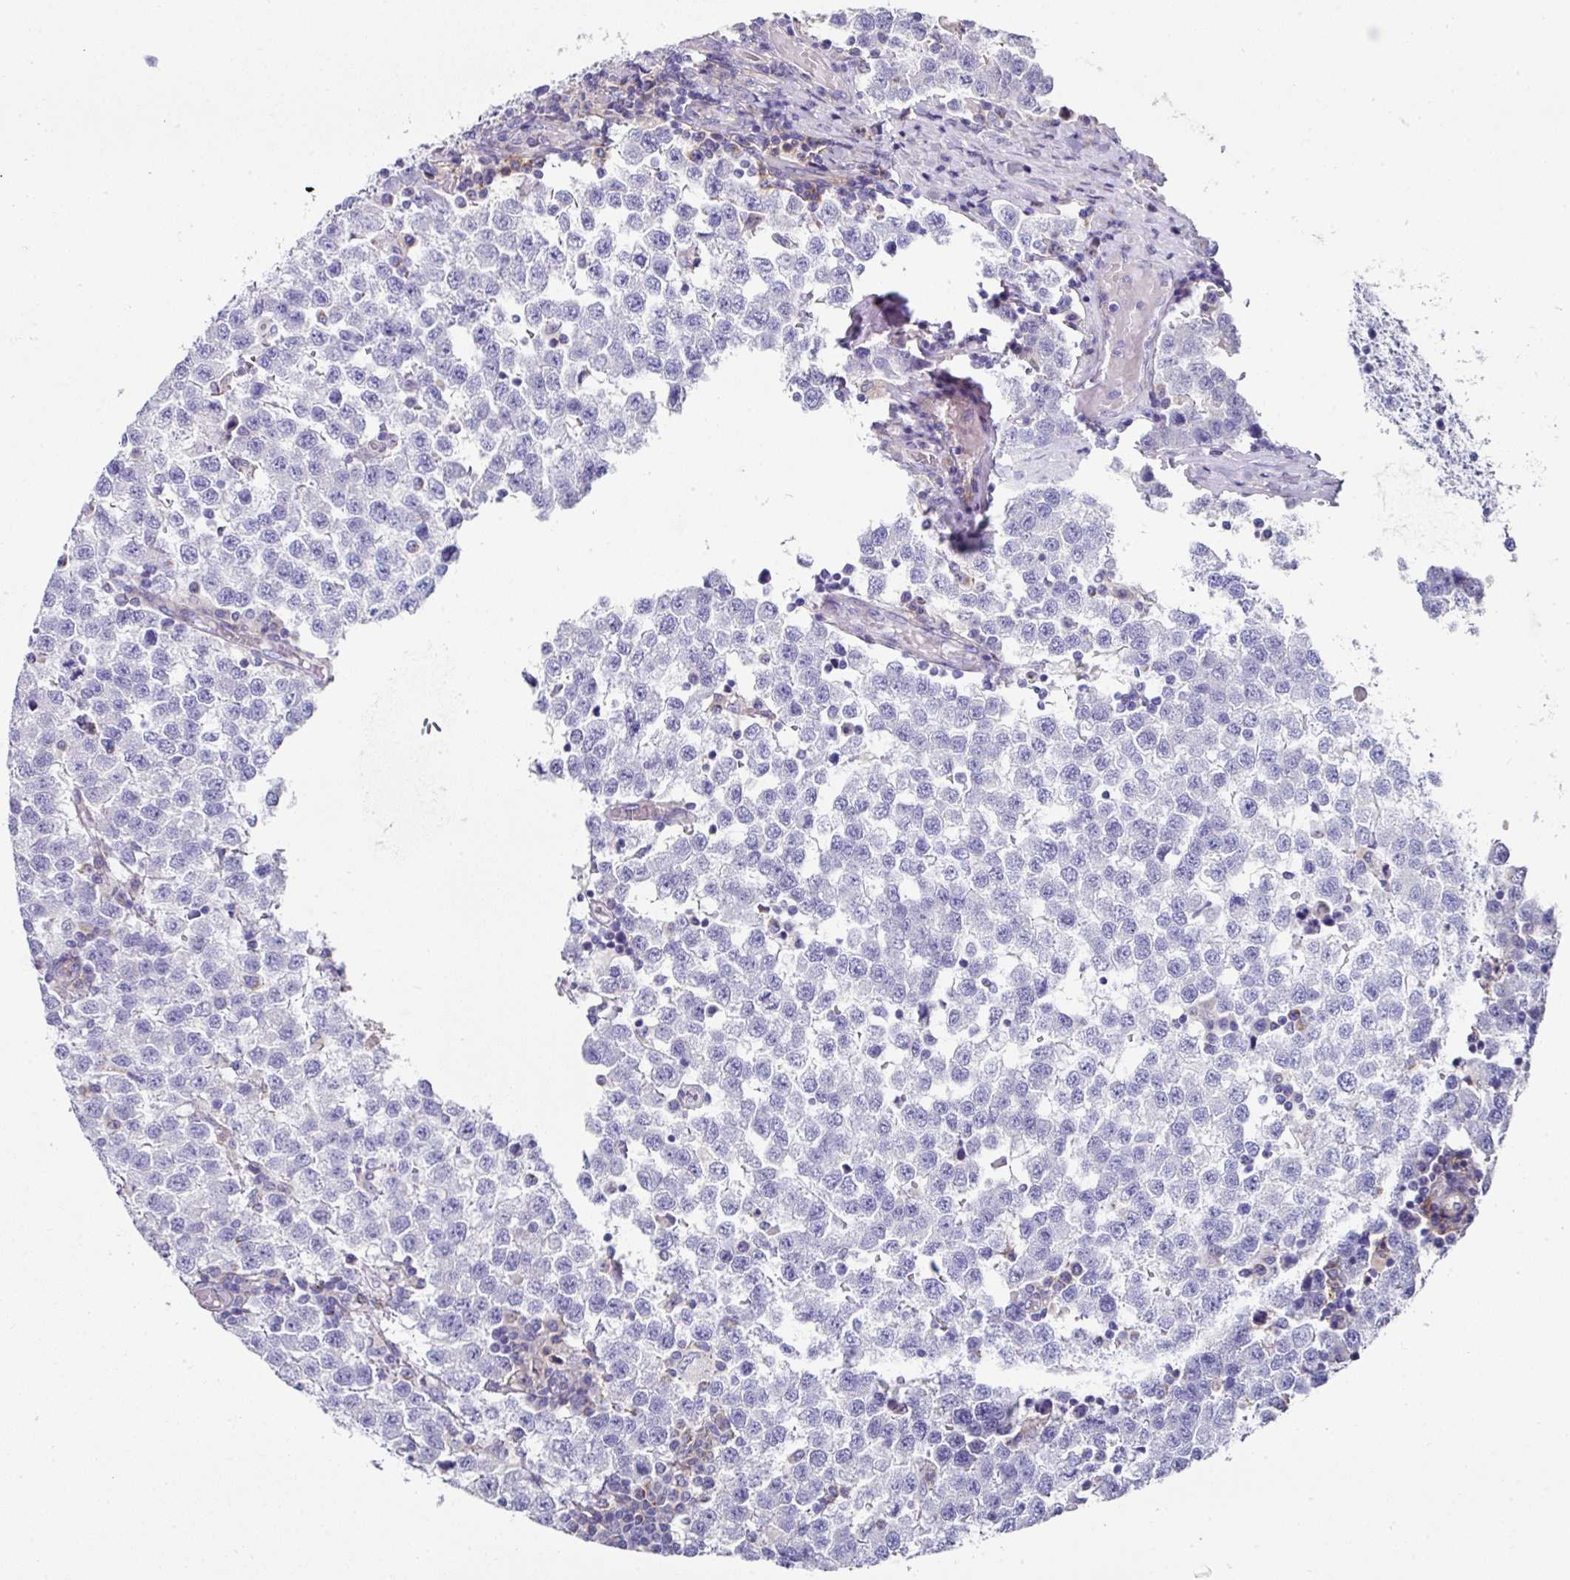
{"staining": {"intensity": "negative", "quantity": "none", "location": "none"}, "tissue": "testis cancer", "cell_type": "Tumor cells", "image_type": "cancer", "snomed": [{"axis": "morphology", "description": "Seminoma, NOS"}, {"axis": "topography", "description": "Testis"}], "caption": "Image shows no significant protein expression in tumor cells of testis cancer.", "gene": "CLDN1", "patient": {"sex": "male", "age": 34}}